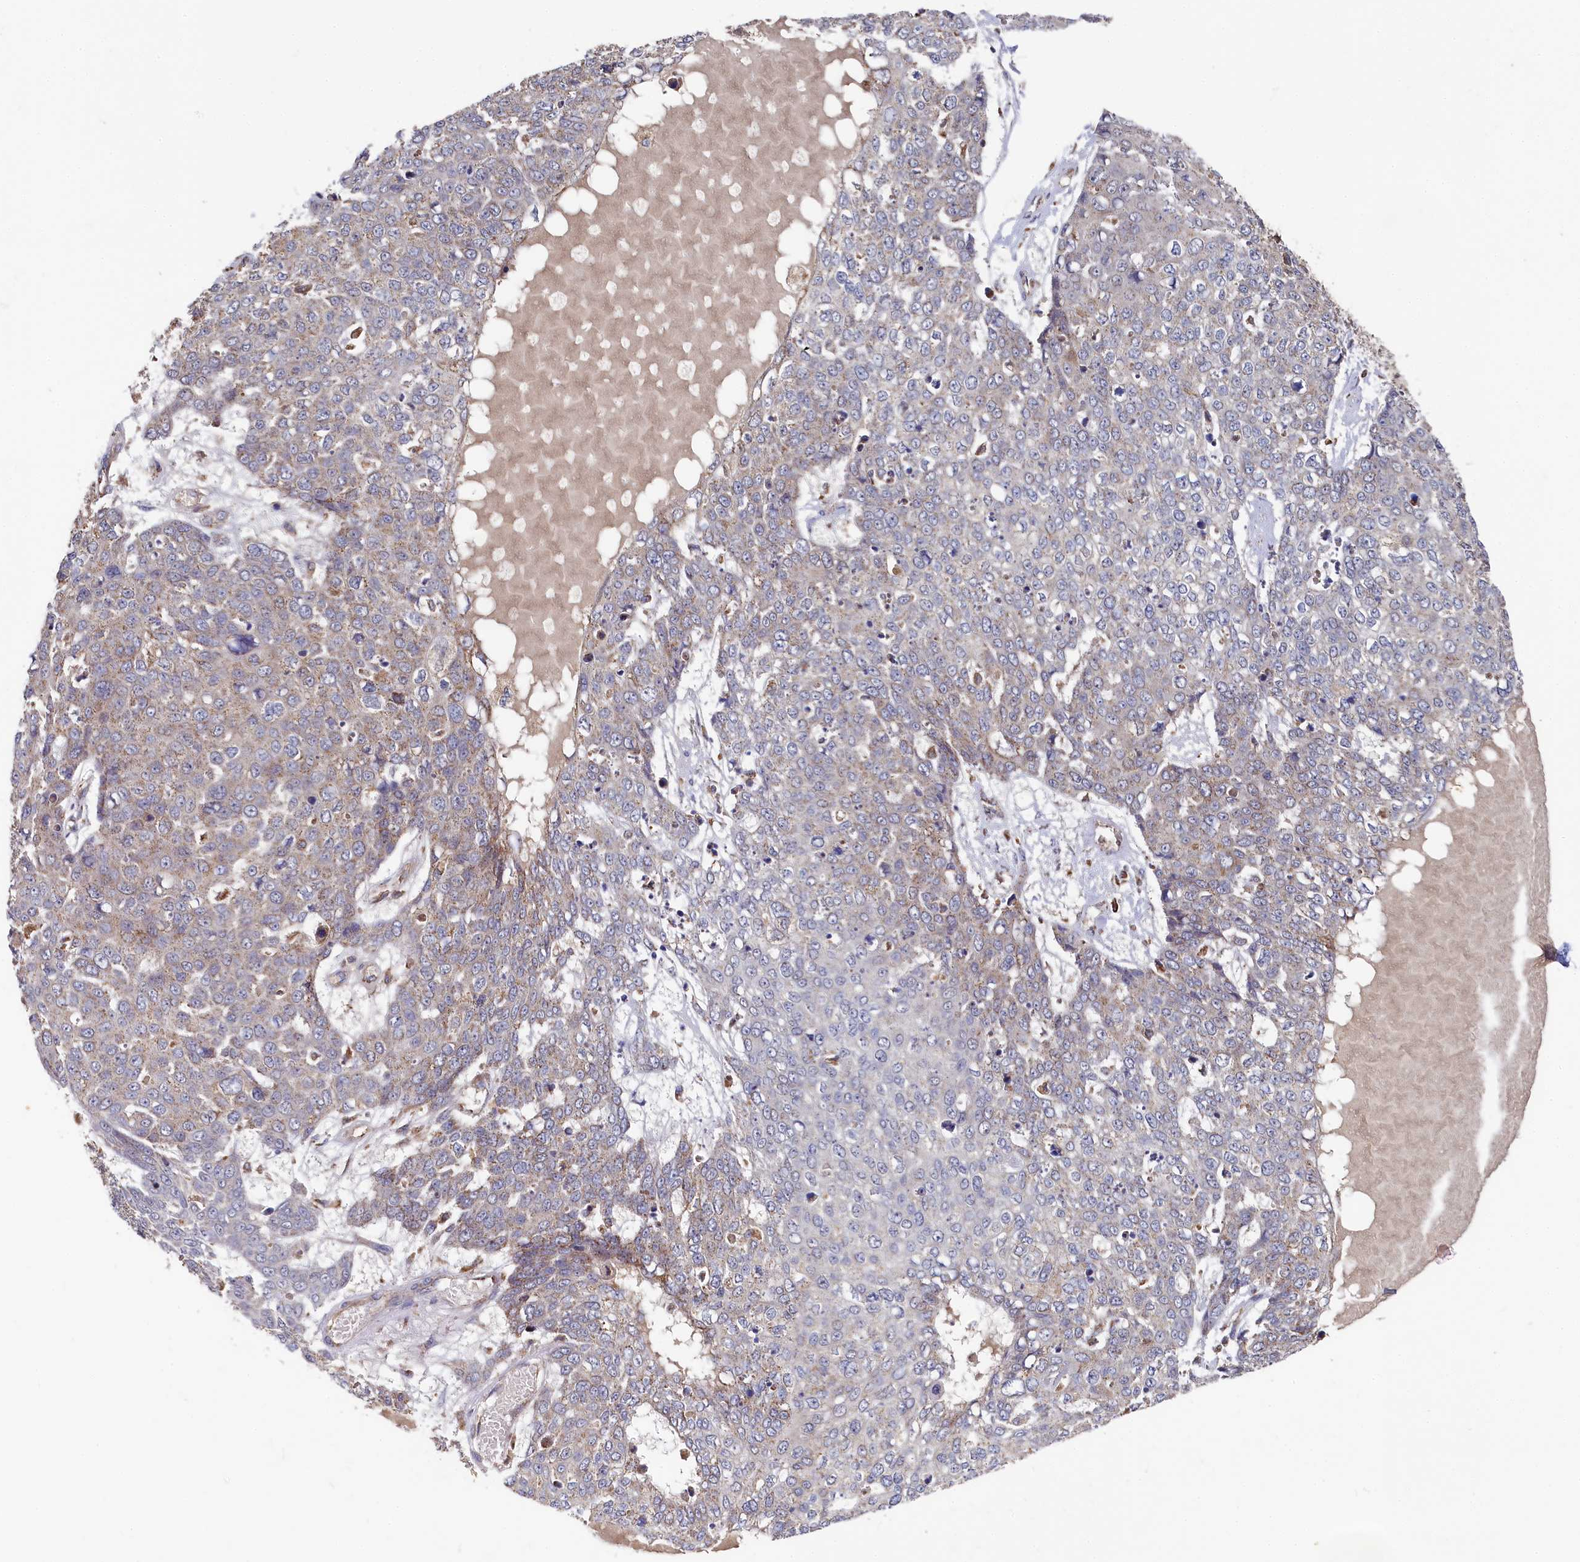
{"staining": {"intensity": "weak", "quantity": "25%-75%", "location": "cytoplasmic/membranous"}, "tissue": "skin cancer", "cell_type": "Tumor cells", "image_type": "cancer", "snomed": [{"axis": "morphology", "description": "Squamous cell carcinoma, NOS"}, {"axis": "topography", "description": "Skin"}], "caption": "Skin cancer (squamous cell carcinoma) stained with DAB immunohistochemistry (IHC) exhibits low levels of weak cytoplasmic/membranous positivity in about 25%-75% of tumor cells.", "gene": "HAUS2", "patient": {"sex": "female", "age": 44}}